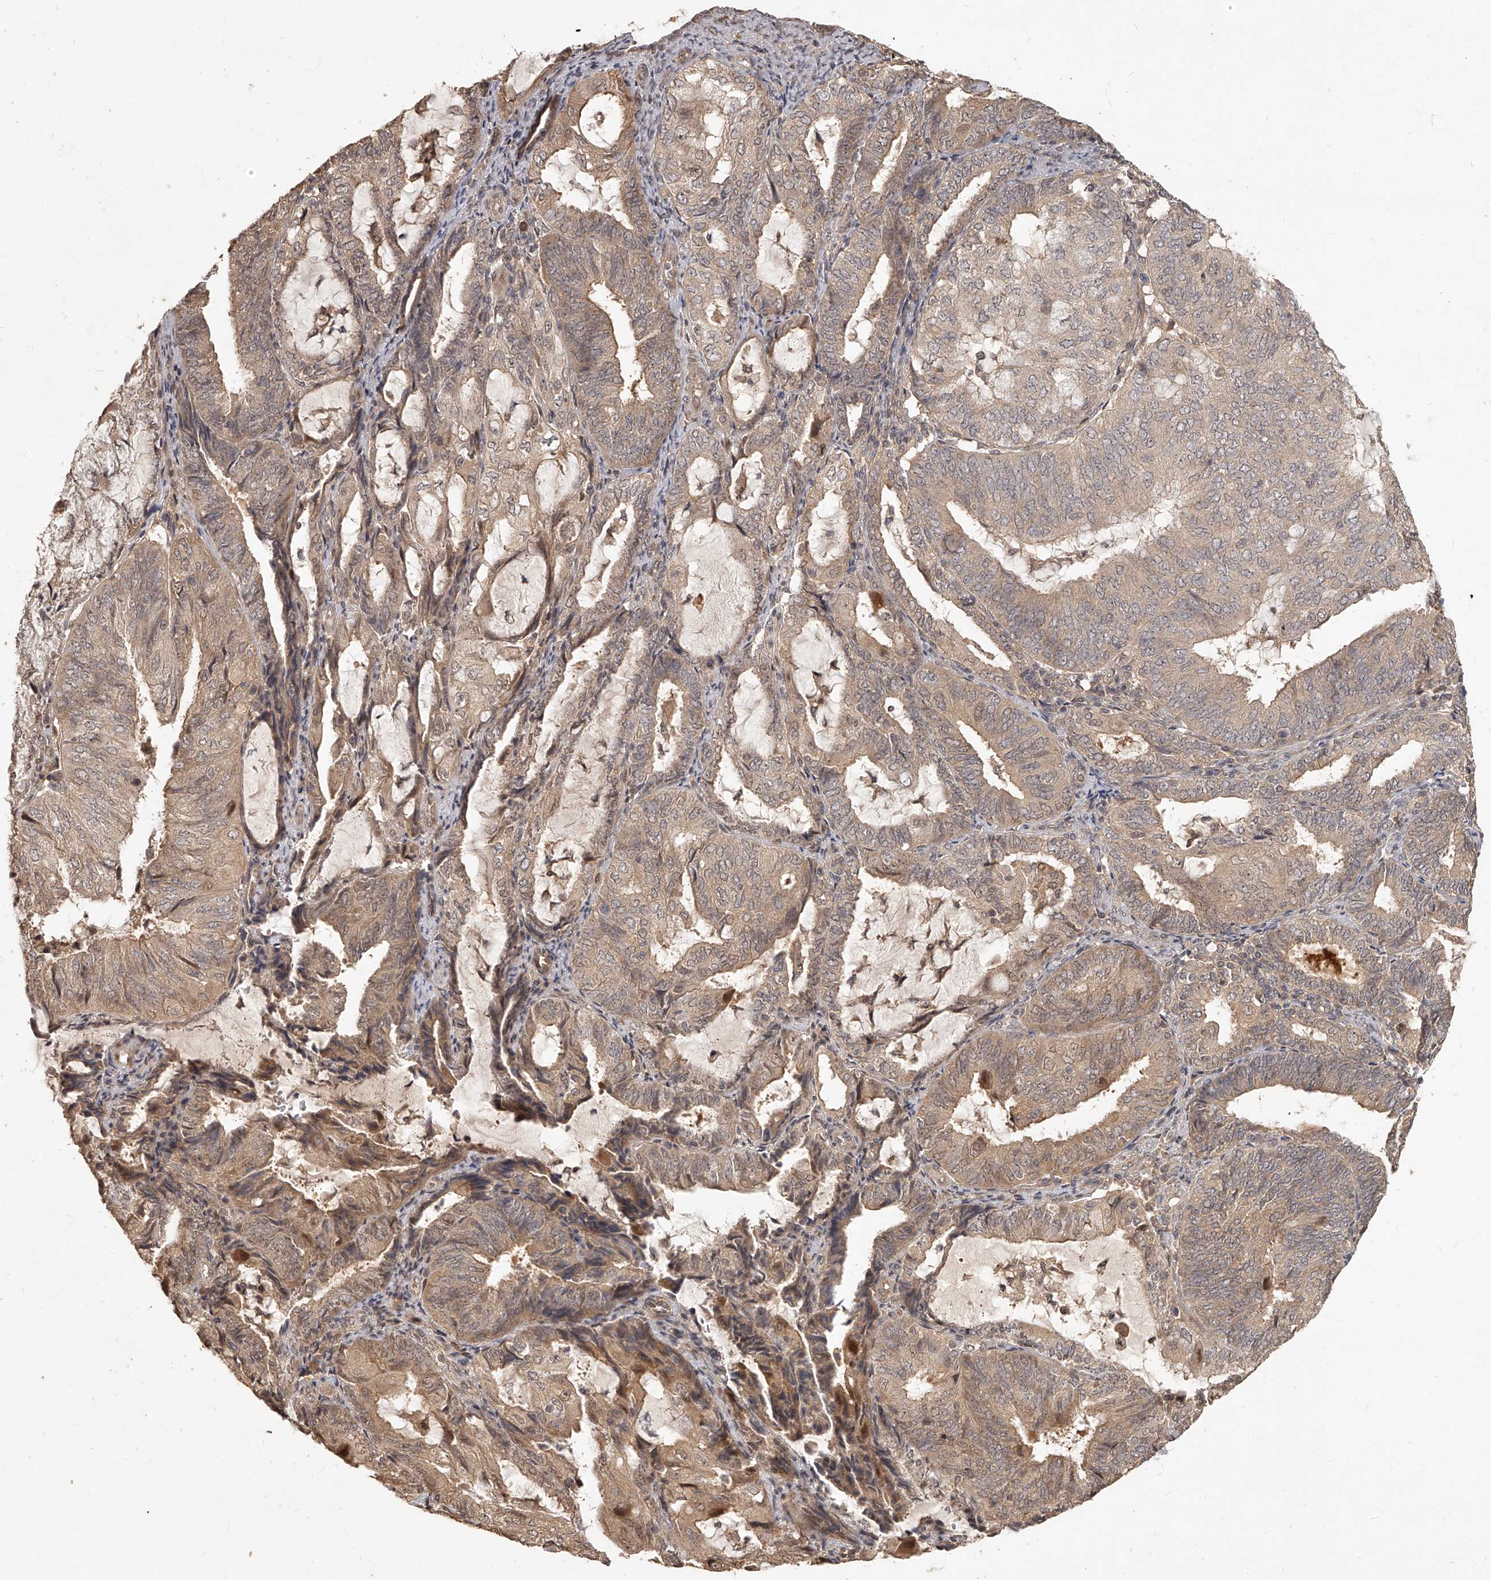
{"staining": {"intensity": "moderate", "quantity": ">75%", "location": "cytoplasmic/membranous,nuclear"}, "tissue": "endometrial cancer", "cell_type": "Tumor cells", "image_type": "cancer", "snomed": [{"axis": "morphology", "description": "Adenocarcinoma, NOS"}, {"axis": "topography", "description": "Endometrium"}], "caption": "High-power microscopy captured an IHC photomicrograph of adenocarcinoma (endometrial), revealing moderate cytoplasmic/membranous and nuclear staining in about >75% of tumor cells.", "gene": "SLC37A1", "patient": {"sex": "female", "age": 81}}